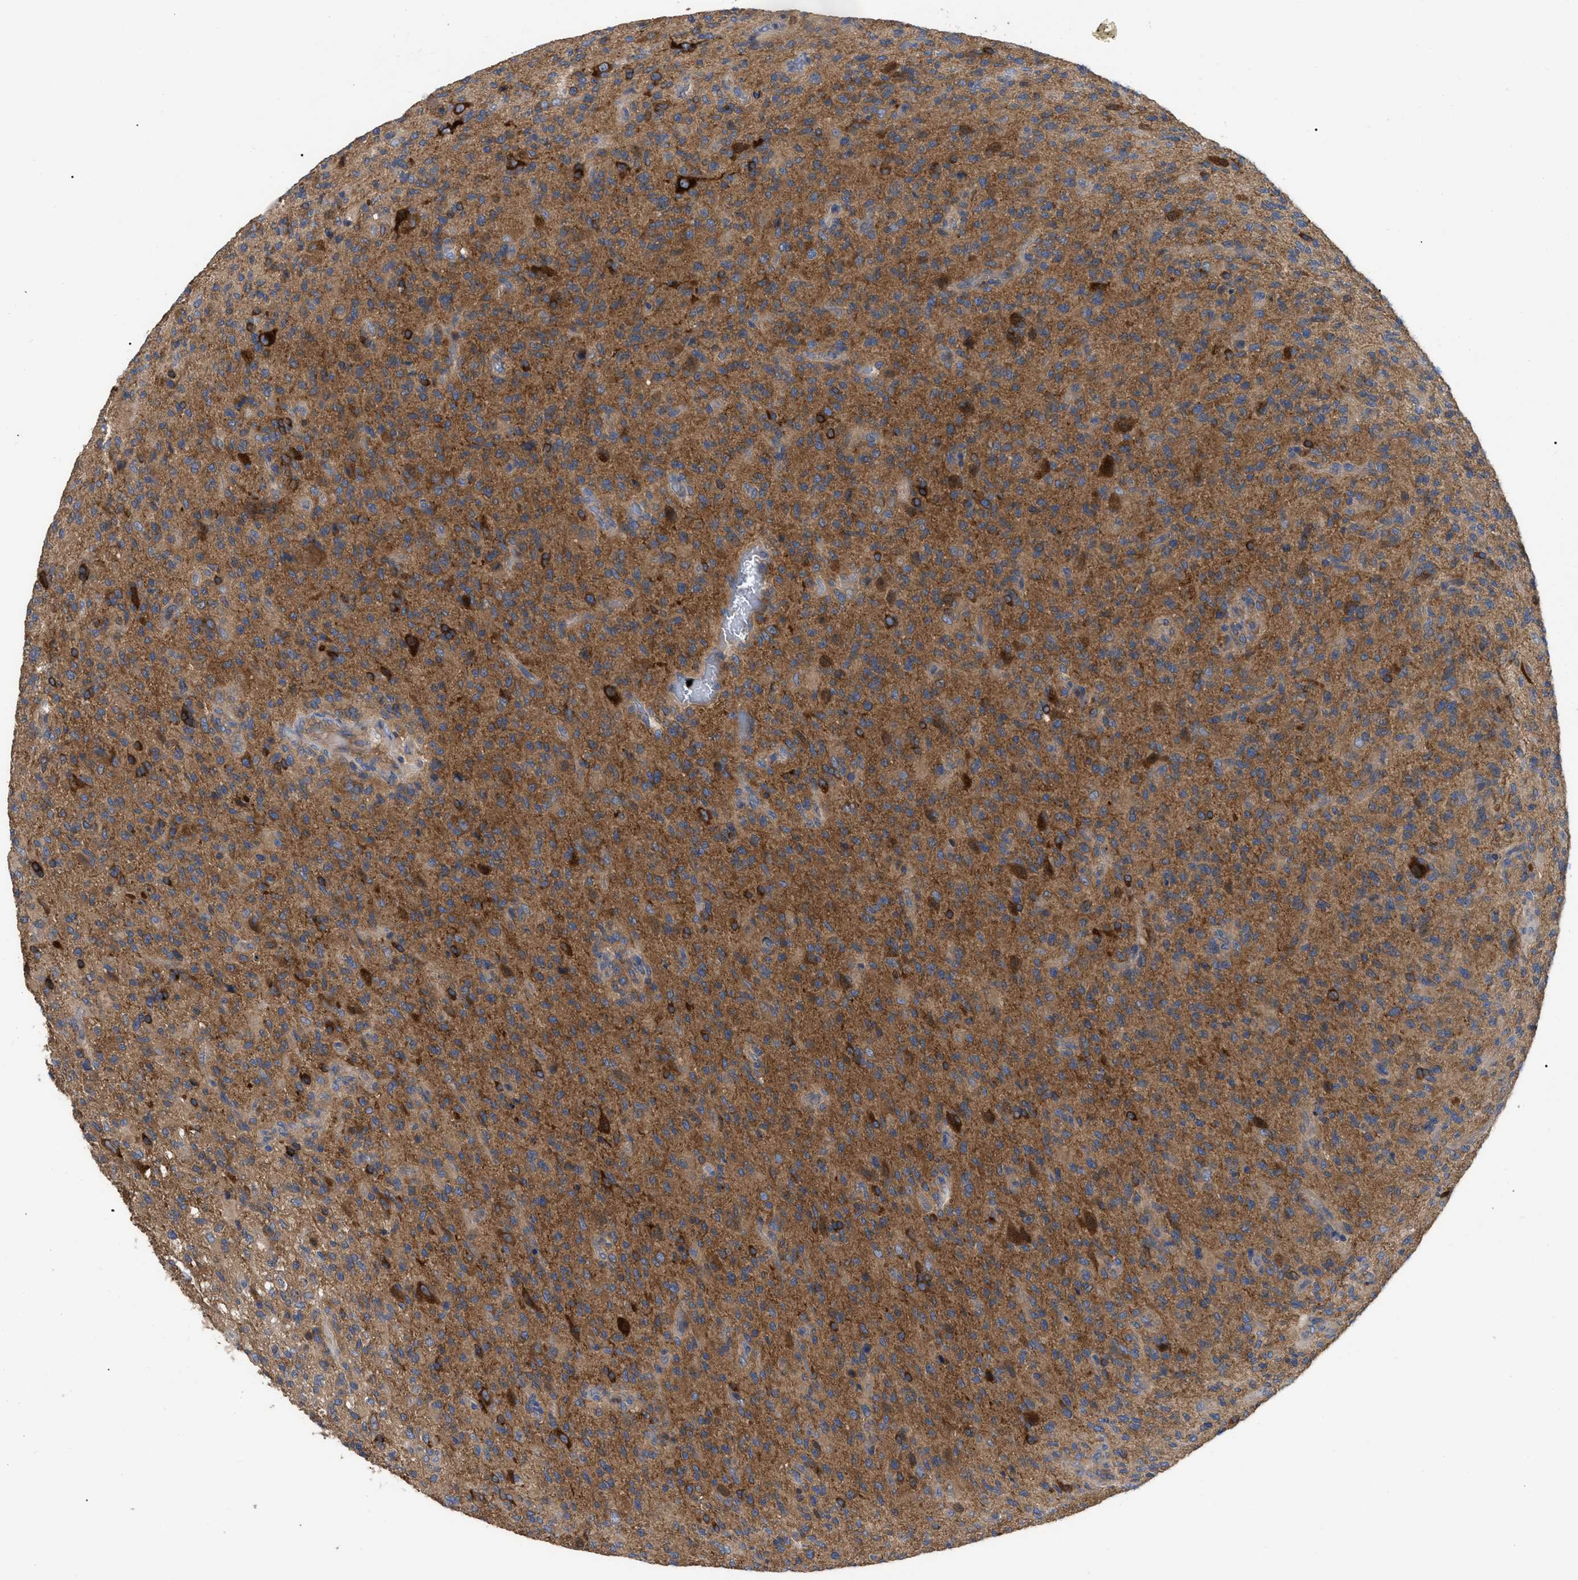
{"staining": {"intensity": "moderate", "quantity": ">75%", "location": "cytoplasmic/membranous"}, "tissue": "glioma", "cell_type": "Tumor cells", "image_type": "cancer", "snomed": [{"axis": "morphology", "description": "Glioma, malignant, High grade"}, {"axis": "topography", "description": "Brain"}], "caption": "Protein expression analysis of human malignant glioma (high-grade) reveals moderate cytoplasmic/membranous positivity in about >75% of tumor cells. (IHC, brightfield microscopy, high magnification).", "gene": "RAP1GDS1", "patient": {"sex": "male", "age": 71}}